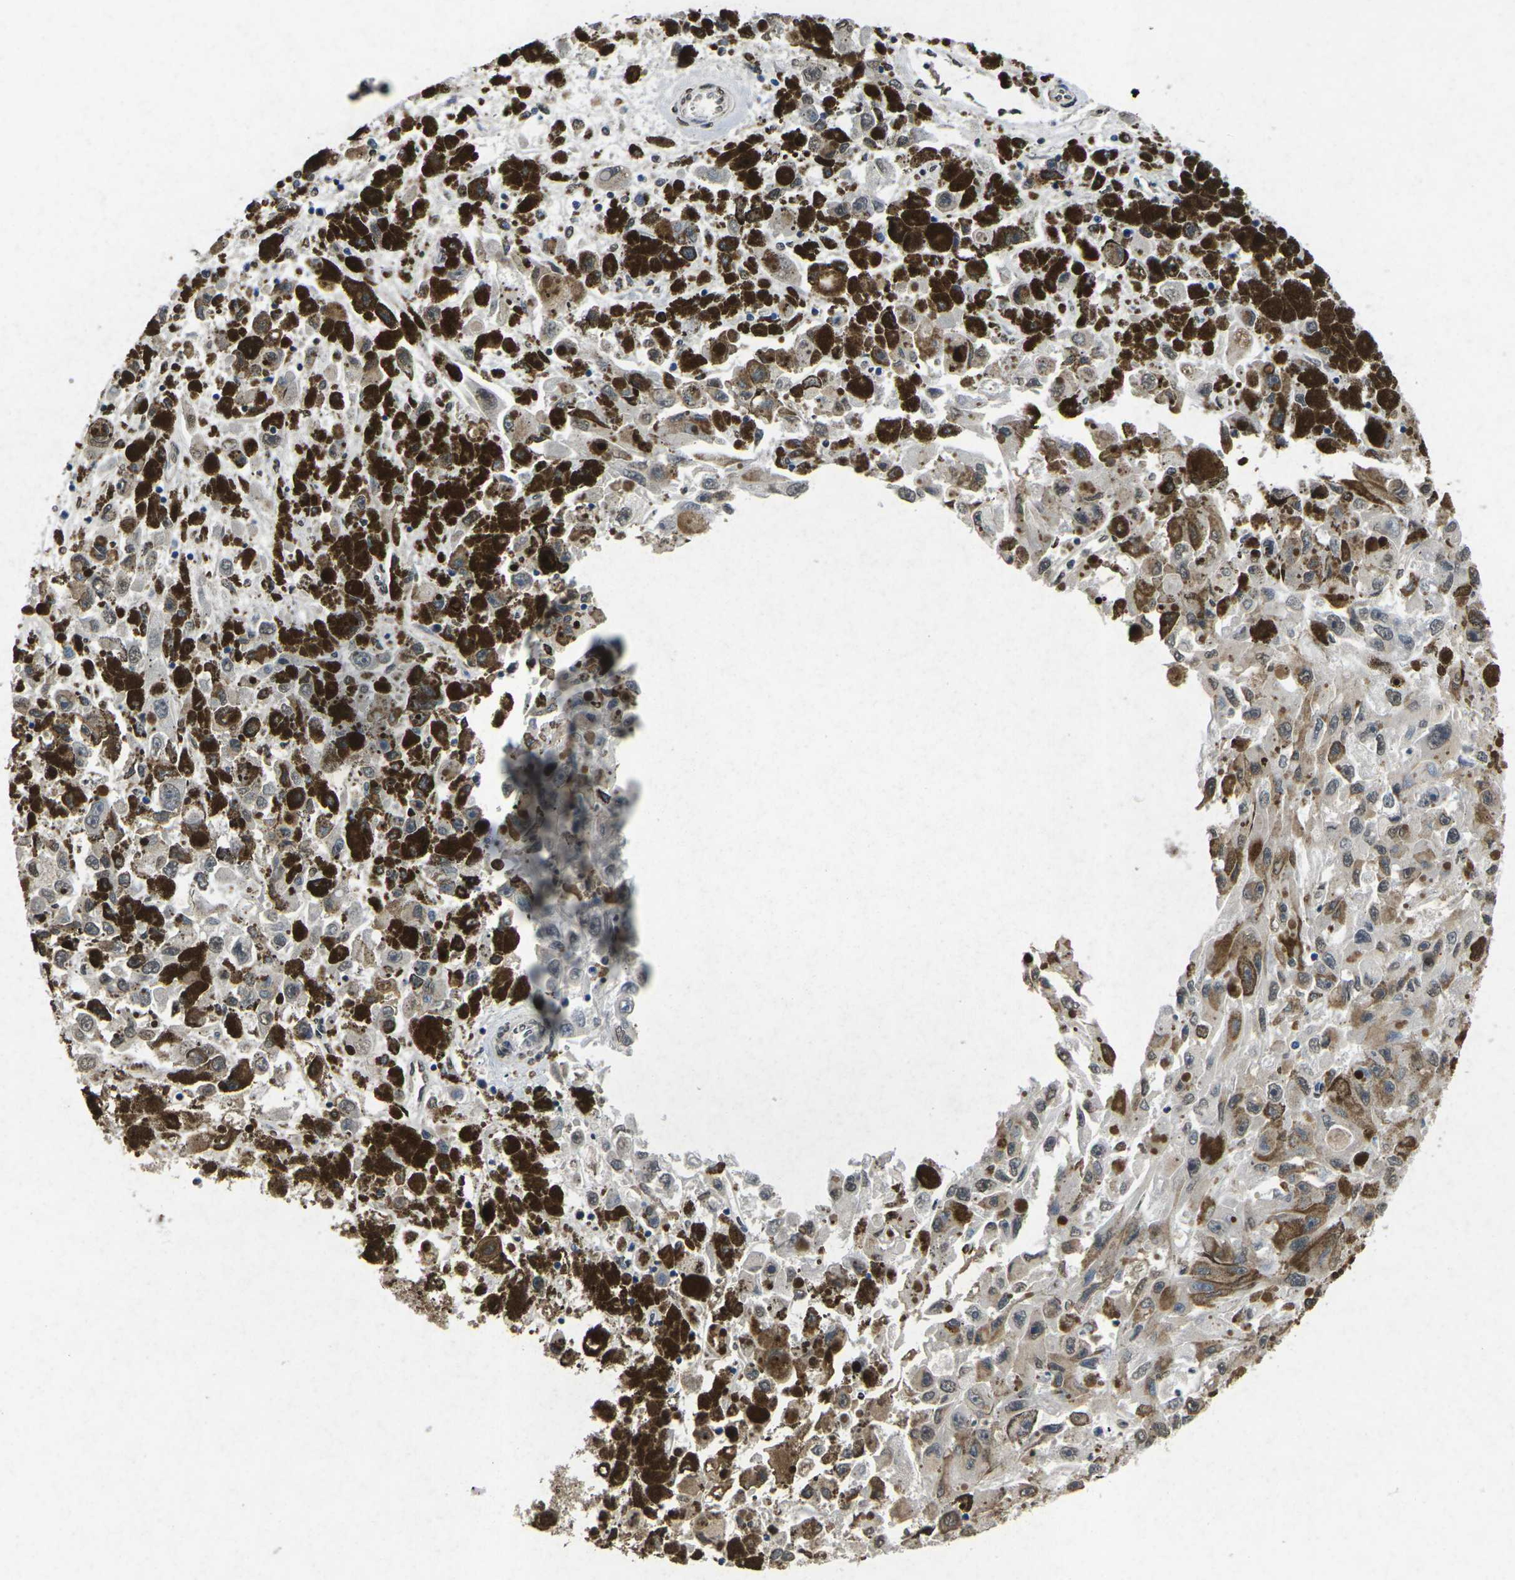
{"staining": {"intensity": "weak", "quantity": "25%-75%", "location": "cytoplasmic/membranous"}, "tissue": "melanoma", "cell_type": "Tumor cells", "image_type": "cancer", "snomed": [{"axis": "morphology", "description": "Malignant melanoma, NOS"}, {"axis": "topography", "description": "Skin"}], "caption": "Malignant melanoma stained for a protein demonstrates weak cytoplasmic/membranous positivity in tumor cells. Using DAB (3,3'-diaminobenzidine) (brown) and hematoxylin (blue) stains, captured at high magnification using brightfield microscopy.", "gene": "SCNN1B", "patient": {"sex": "female", "age": 104}}